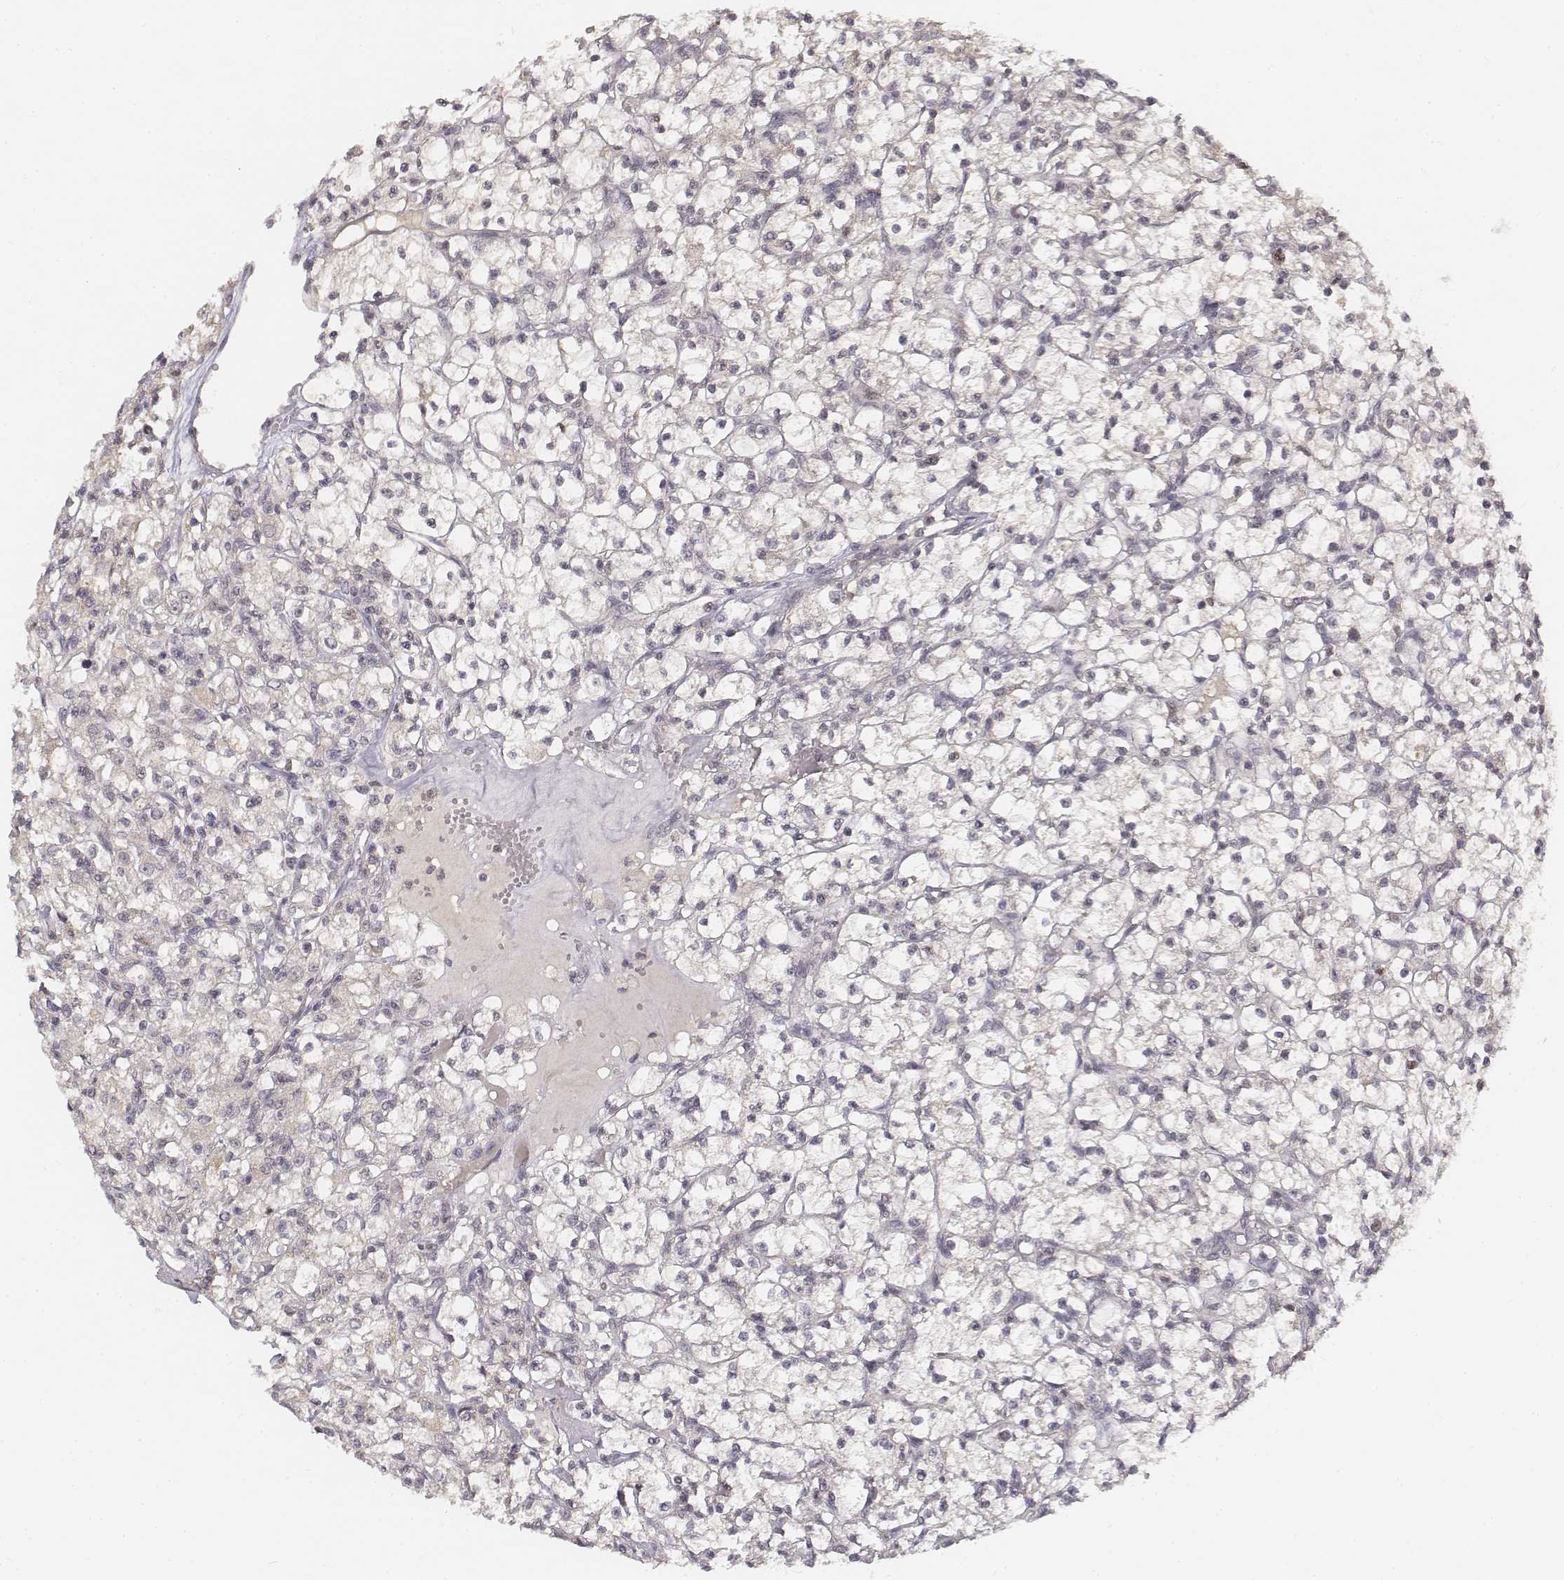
{"staining": {"intensity": "negative", "quantity": "none", "location": "none"}, "tissue": "renal cancer", "cell_type": "Tumor cells", "image_type": "cancer", "snomed": [{"axis": "morphology", "description": "Adenocarcinoma, NOS"}, {"axis": "topography", "description": "Kidney"}], "caption": "Photomicrograph shows no significant protein expression in tumor cells of renal cancer (adenocarcinoma).", "gene": "FANCD2", "patient": {"sex": "female", "age": 59}}